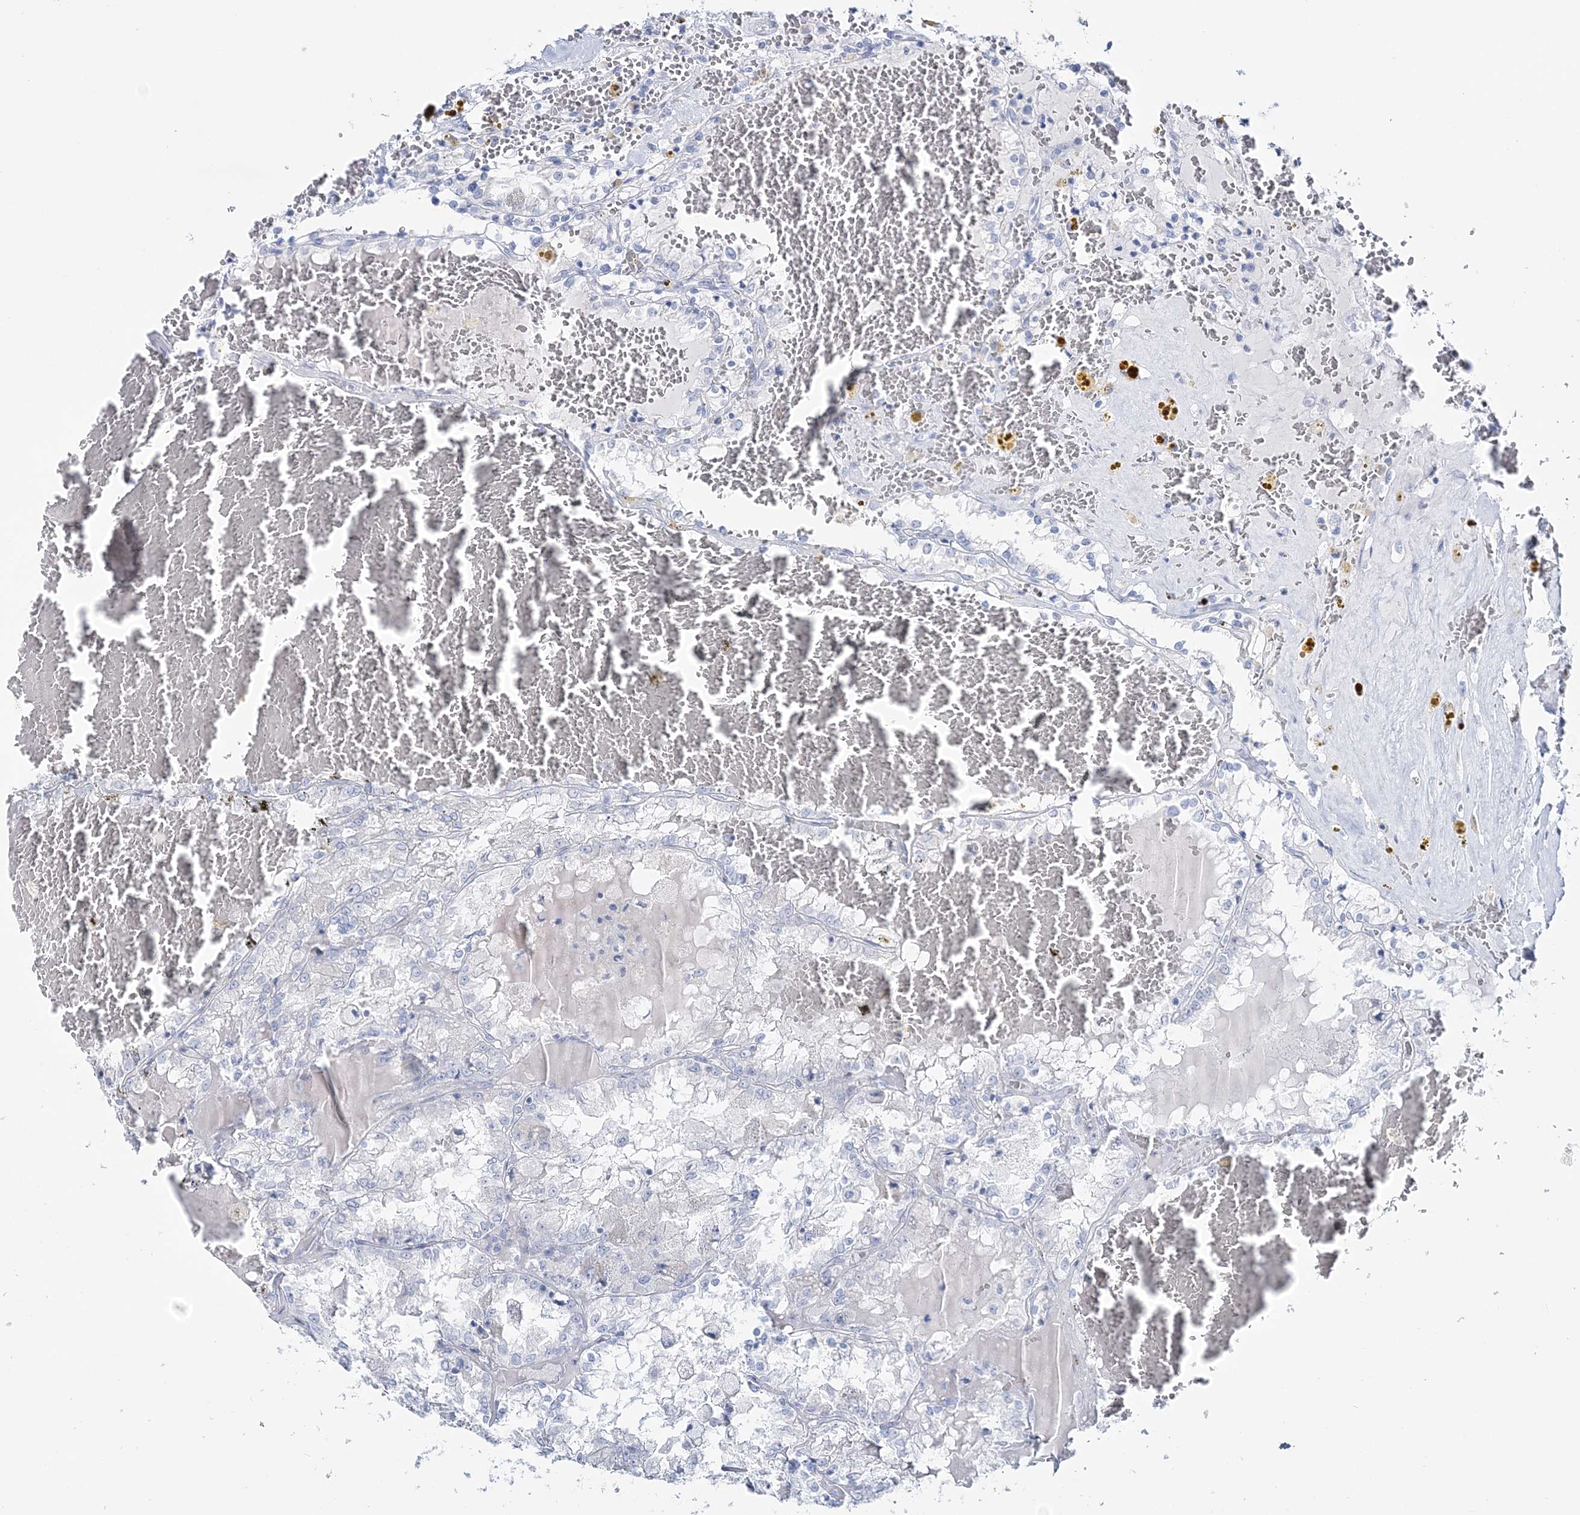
{"staining": {"intensity": "negative", "quantity": "none", "location": "none"}, "tissue": "renal cancer", "cell_type": "Tumor cells", "image_type": "cancer", "snomed": [{"axis": "morphology", "description": "Adenocarcinoma, NOS"}, {"axis": "topography", "description": "Kidney"}], "caption": "An IHC micrograph of renal cancer (adenocarcinoma) is shown. There is no staining in tumor cells of renal cancer (adenocarcinoma). (IHC, brightfield microscopy, high magnification).", "gene": "CYP3A4", "patient": {"sex": "female", "age": 56}}